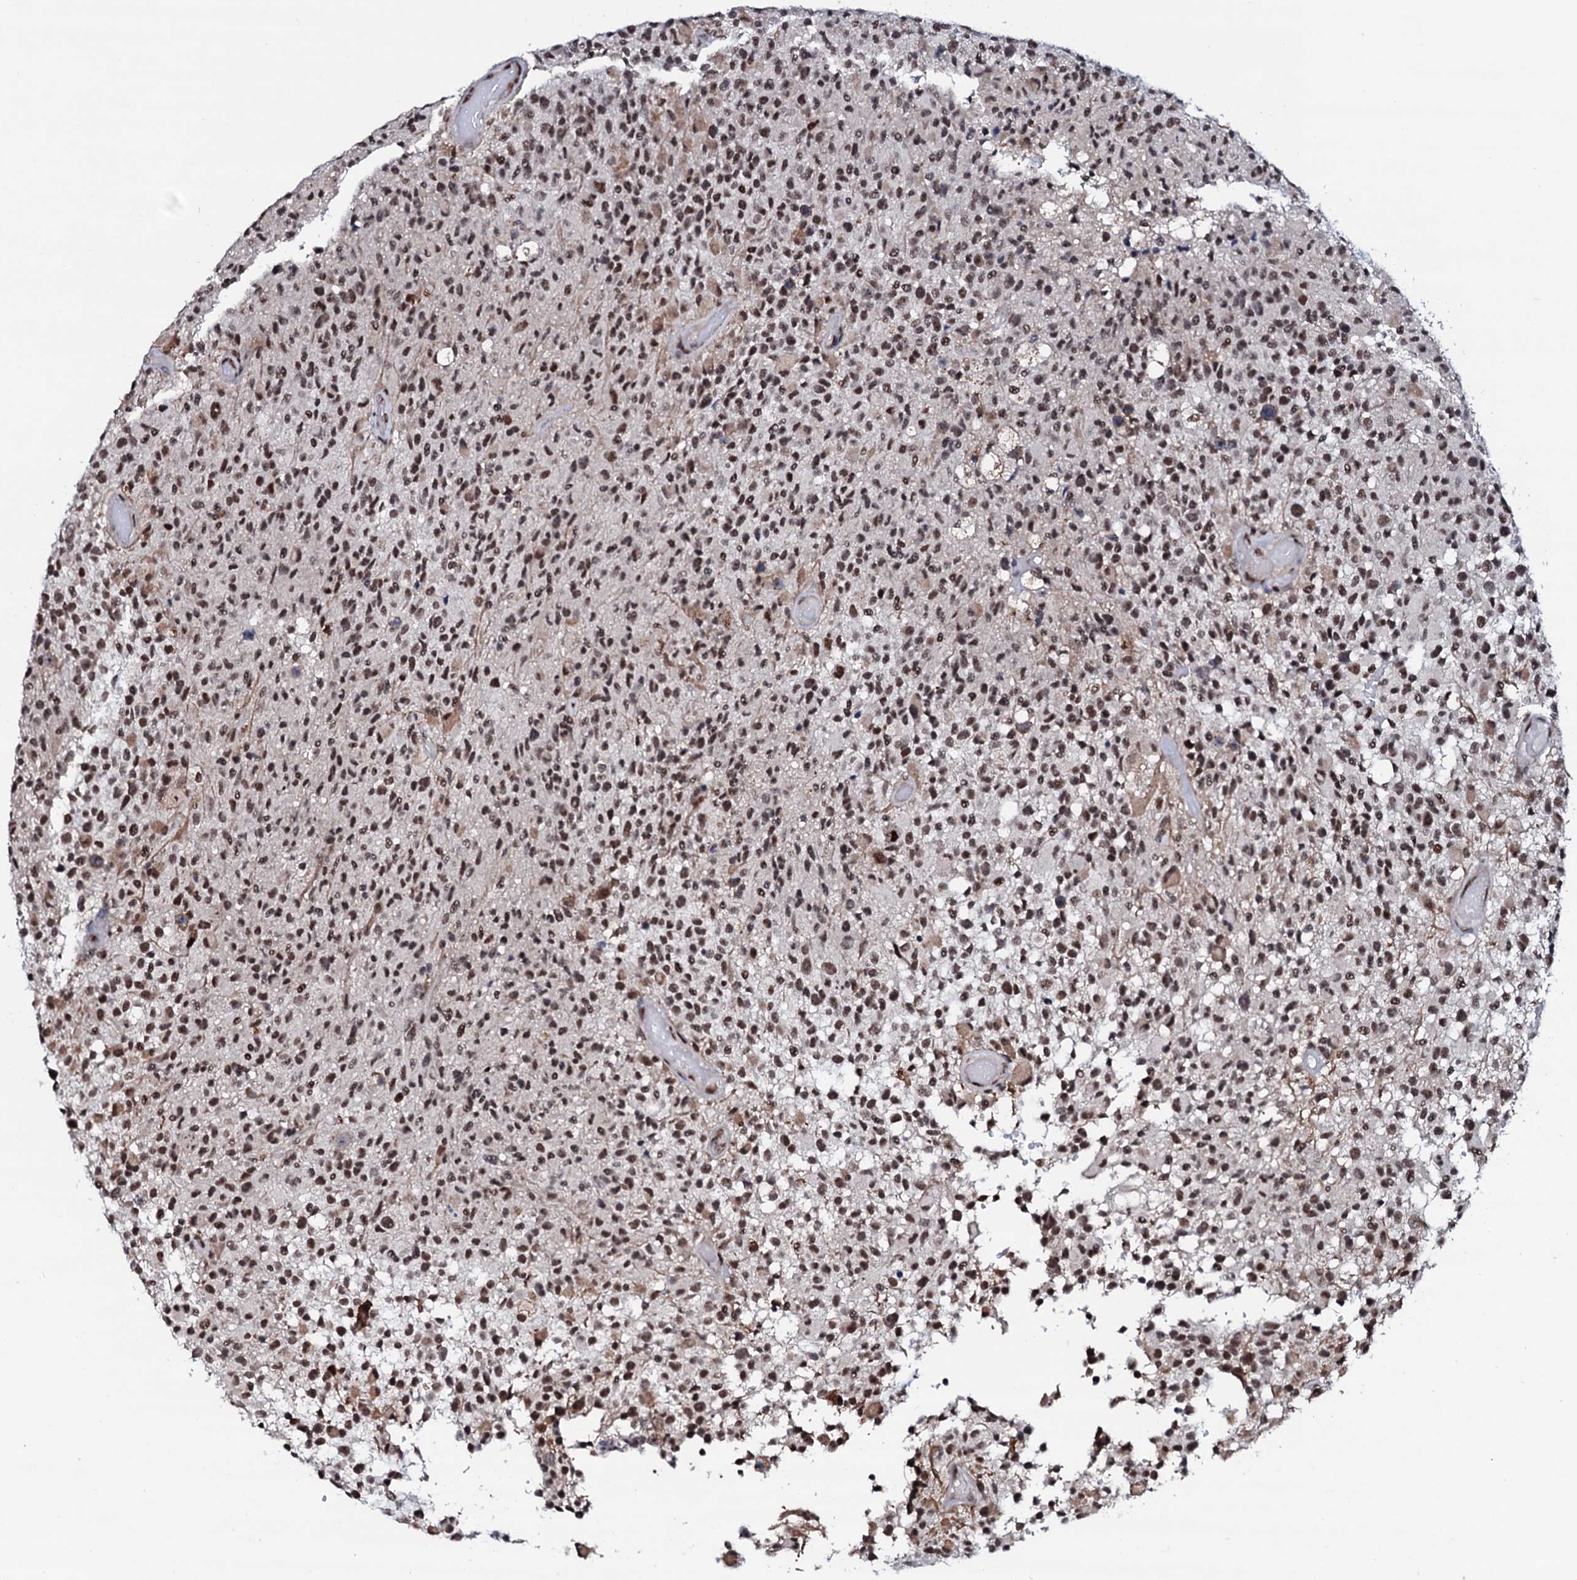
{"staining": {"intensity": "moderate", "quantity": ">75%", "location": "nuclear"}, "tissue": "glioma", "cell_type": "Tumor cells", "image_type": "cancer", "snomed": [{"axis": "morphology", "description": "Glioma, malignant, High grade"}, {"axis": "morphology", "description": "Glioblastoma, NOS"}, {"axis": "topography", "description": "Brain"}], "caption": "Moderate nuclear staining is appreciated in approximately >75% of tumor cells in malignant glioma (high-grade).", "gene": "PRPF18", "patient": {"sex": "male", "age": 60}}